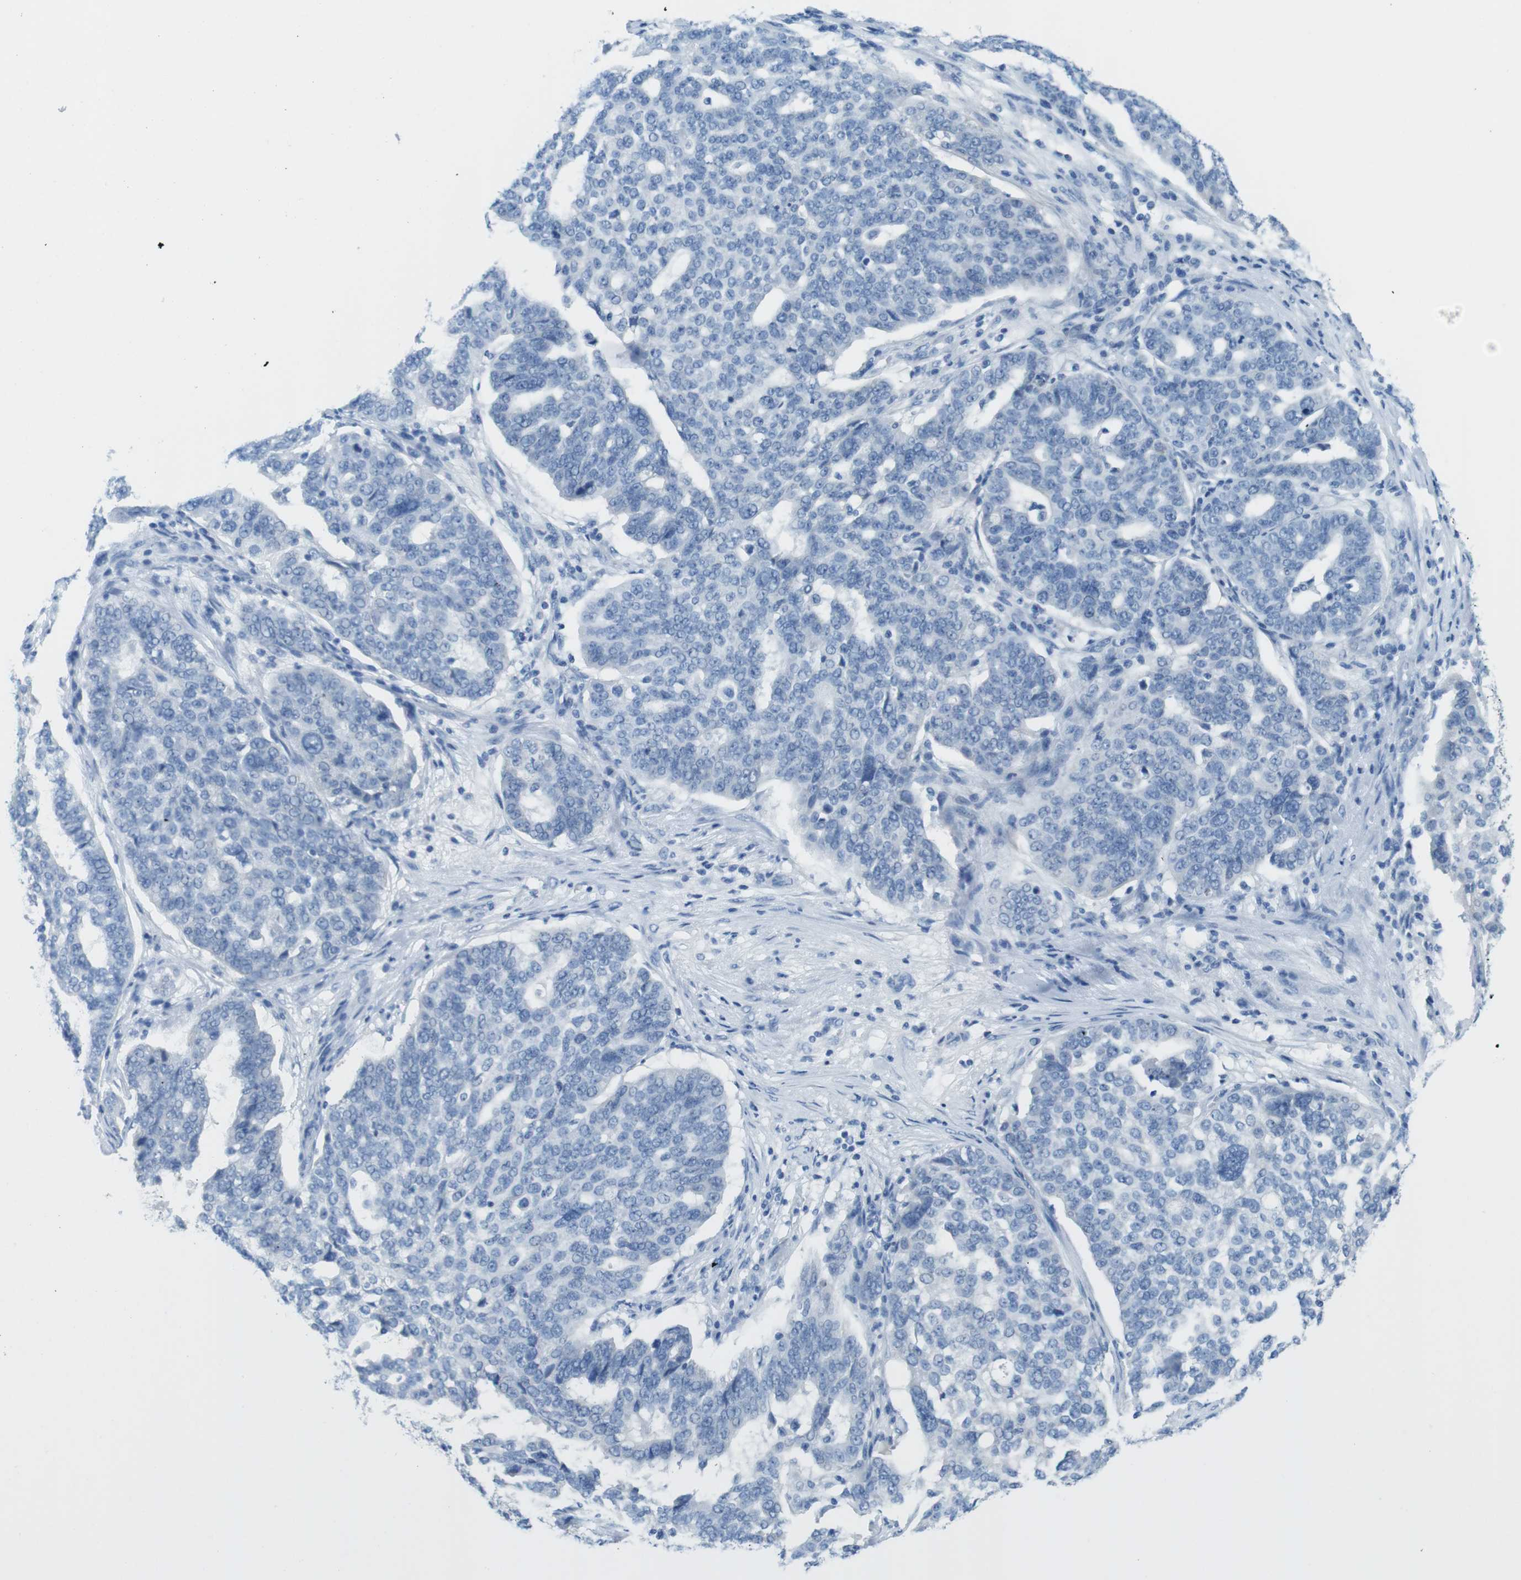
{"staining": {"intensity": "negative", "quantity": "none", "location": "none"}, "tissue": "ovarian cancer", "cell_type": "Tumor cells", "image_type": "cancer", "snomed": [{"axis": "morphology", "description": "Cystadenocarcinoma, serous, NOS"}, {"axis": "topography", "description": "Ovary"}], "caption": "Protein analysis of serous cystadenocarcinoma (ovarian) reveals no significant expression in tumor cells.", "gene": "GAP43", "patient": {"sex": "female", "age": 59}}